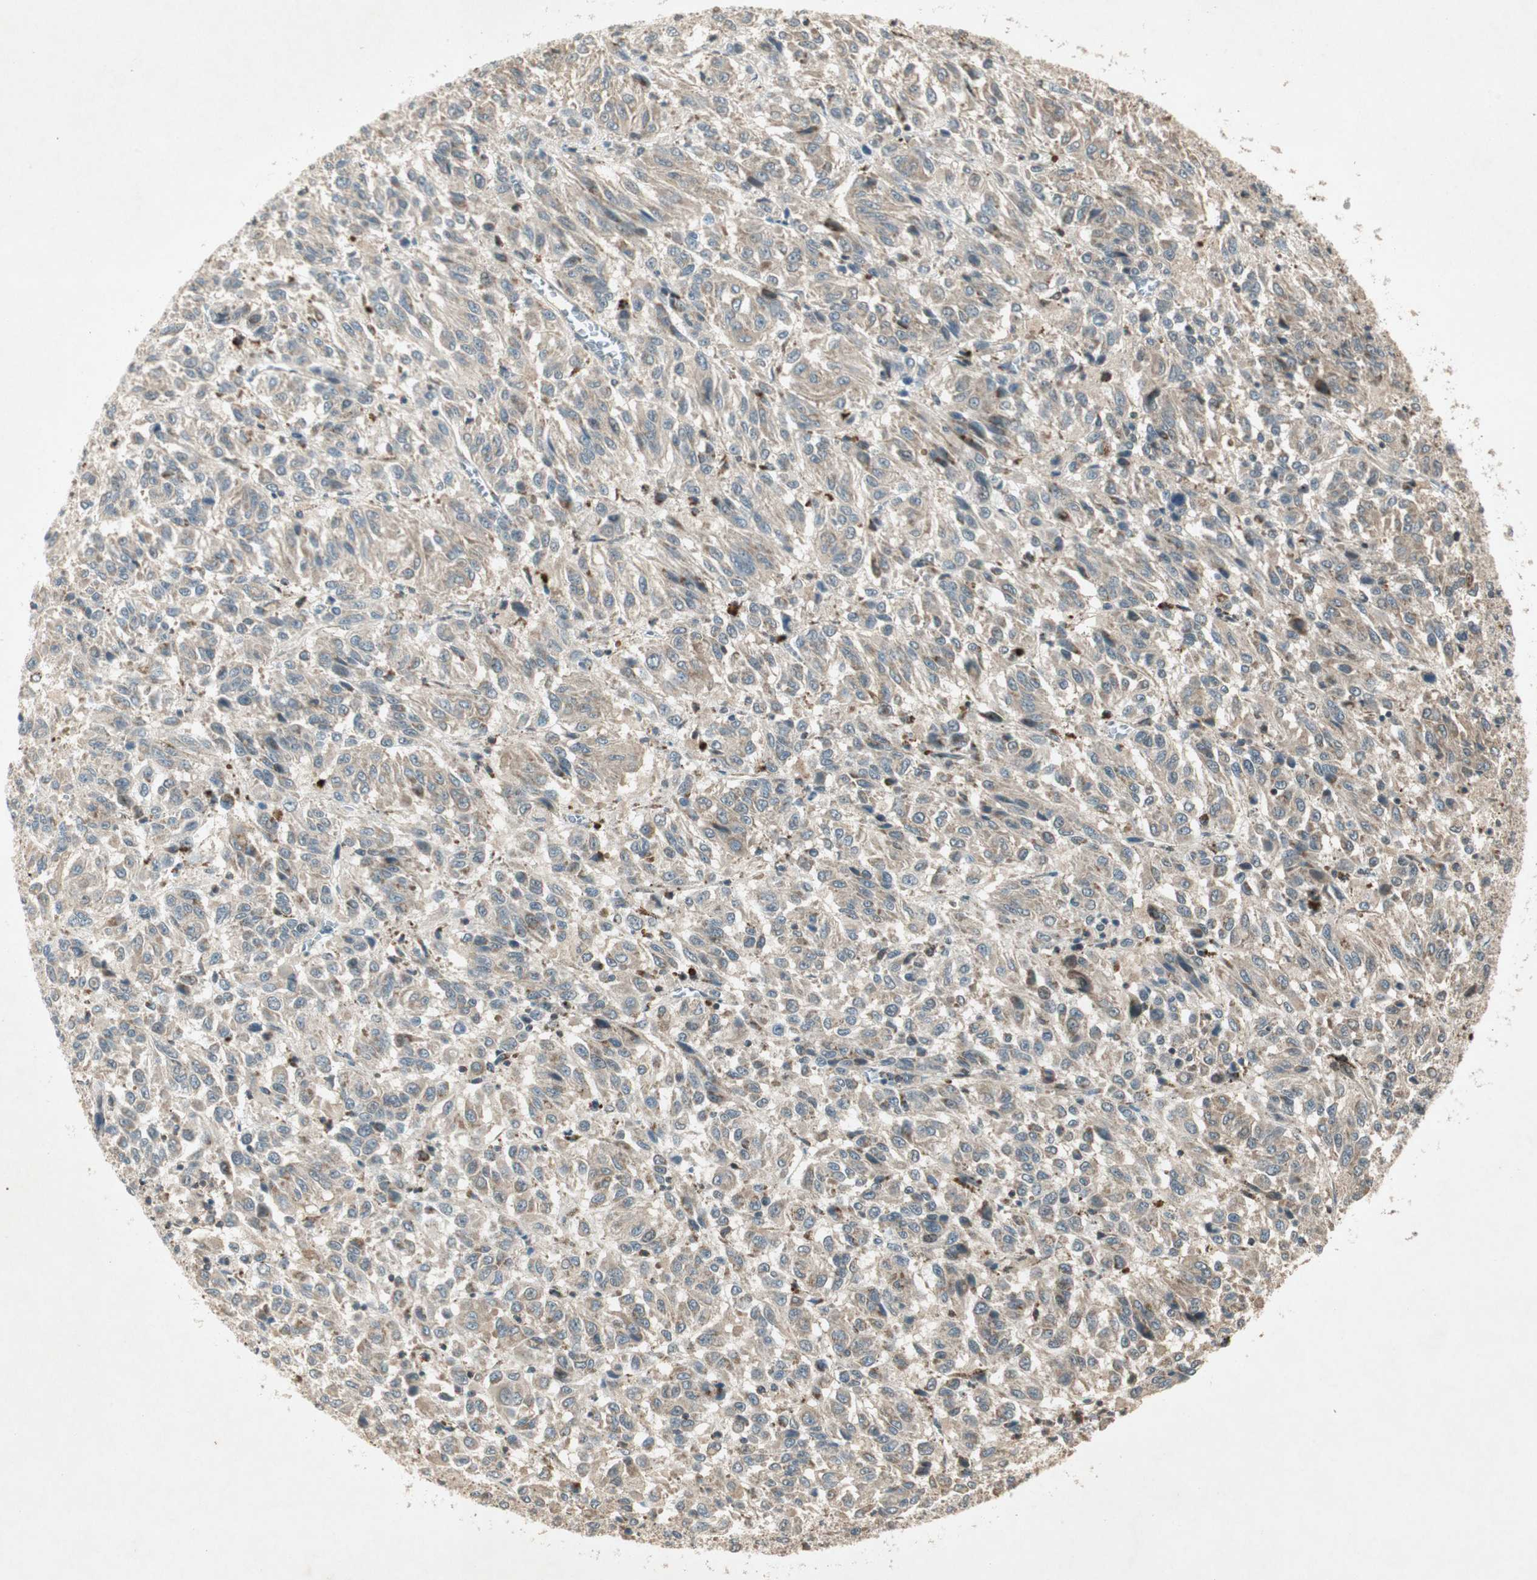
{"staining": {"intensity": "weak", "quantity": "25%-75%", "location": "cytoplasmic/membranous"}, "tissue": "melanoma", "cell_type": "Tumor cells", "image_type": "cancer", "snomed": [{"axis": "morphology", "description": "Malignant melanoma, Metastatic site"}, {"axis": "topography", "description": "Lung"}], "caption": "Immunohistochemistry (IHC) (DAB (3,3'-diaminobenzidine)) staining of malignant melanoma (metastatic site) shows weak cytoplasmic/membranous protein positivity in approximately 25%-75% of tumor cells.", "gene": "USP2", "patient": {"sex": "male", "age": 64}}